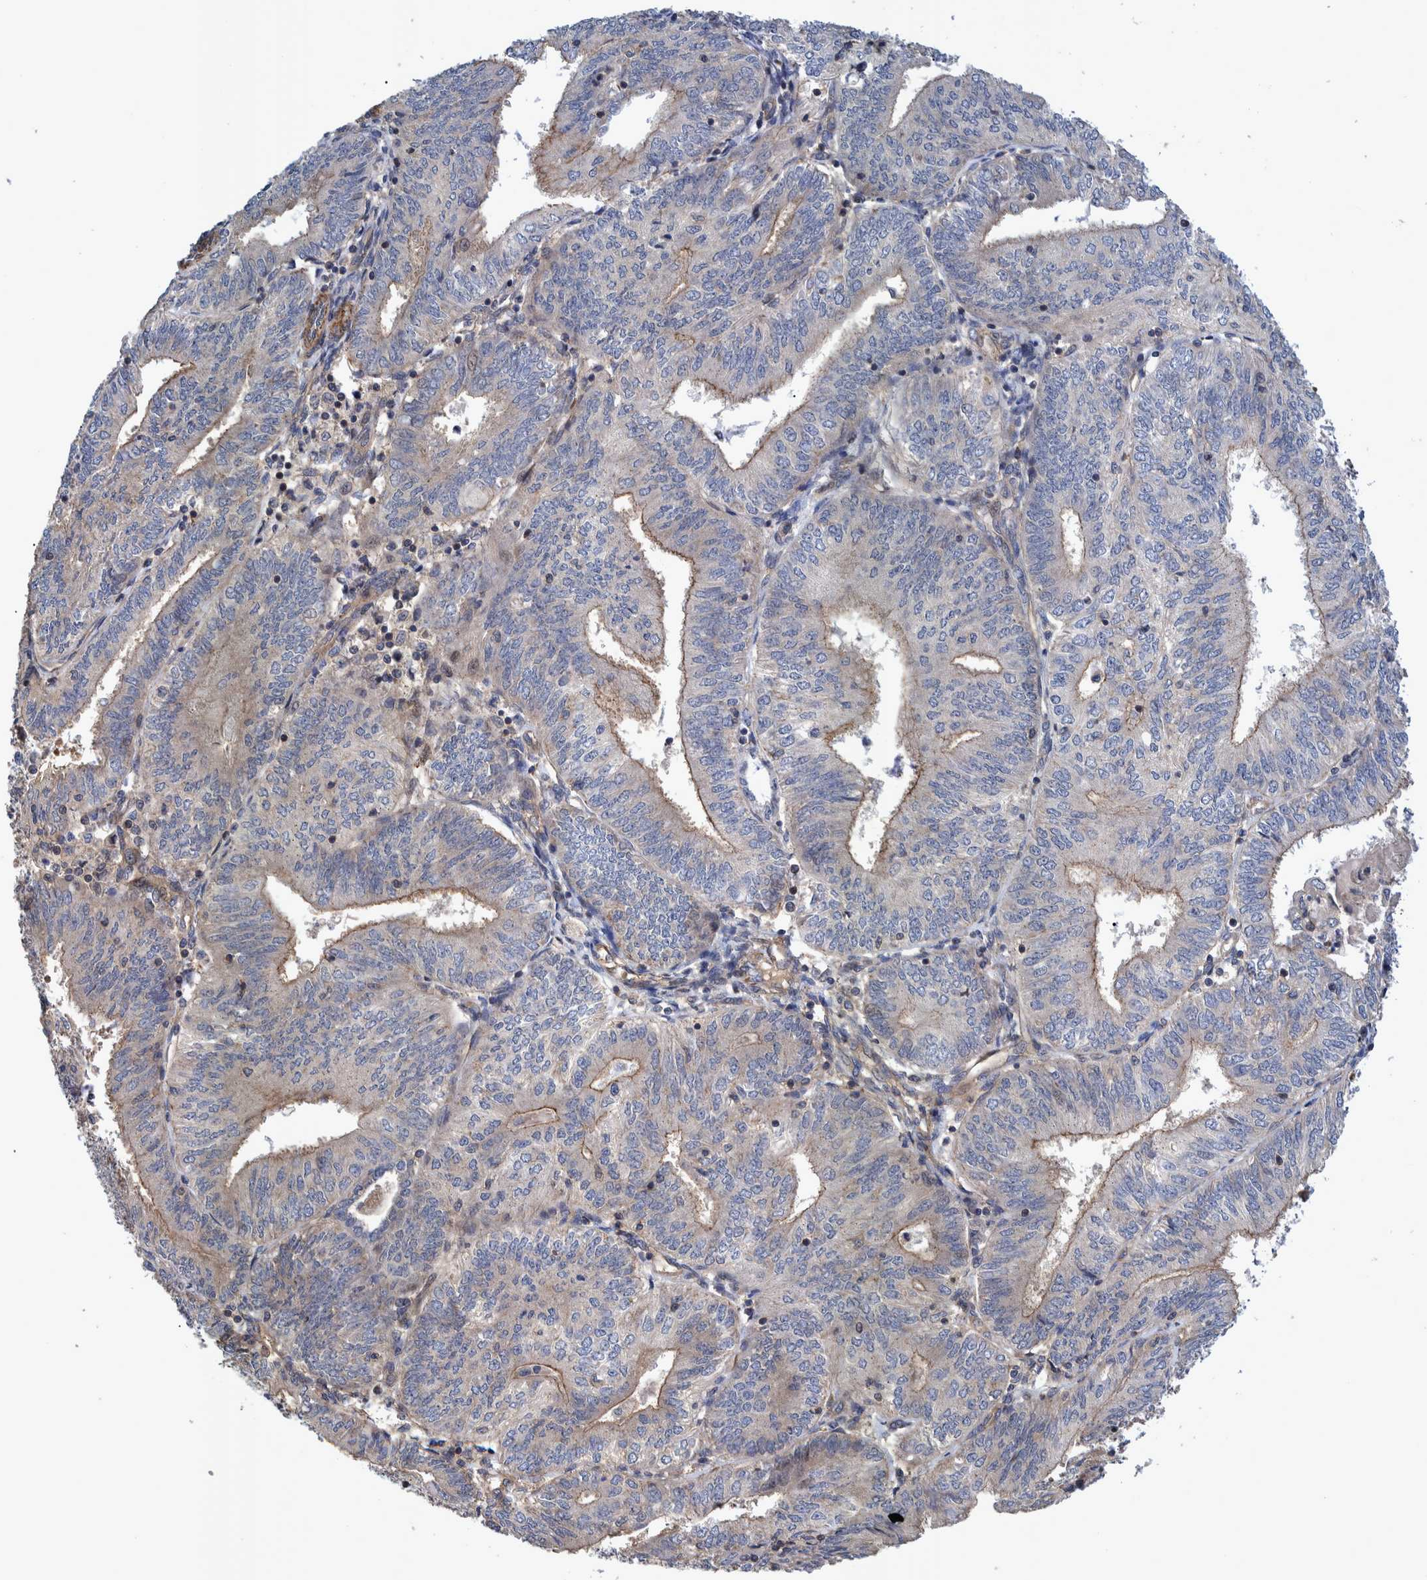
{"staining": {"intensity": "weak", "quantity": "25%-75%", "location": "cytoplasmic/membranous"}, "tissue": "endometrial cancer", "cell_type": "Tumor cells", "image_type": "cancer", "snomed": [{"axis": "morphology", "description": "Adenocarcinoma, NOS"}, {"axis": "topography", "description": "Endometrium"}], "caption": "Endometrial cancer (adenocarcinoma) stained for a protein (brown) demonstrates weak cytoplasmic/membranous positive expression in about 25%-75% of tumor cells.", "gene": "GRPEL2", "patient": {"sex": "female", "age": 58}}